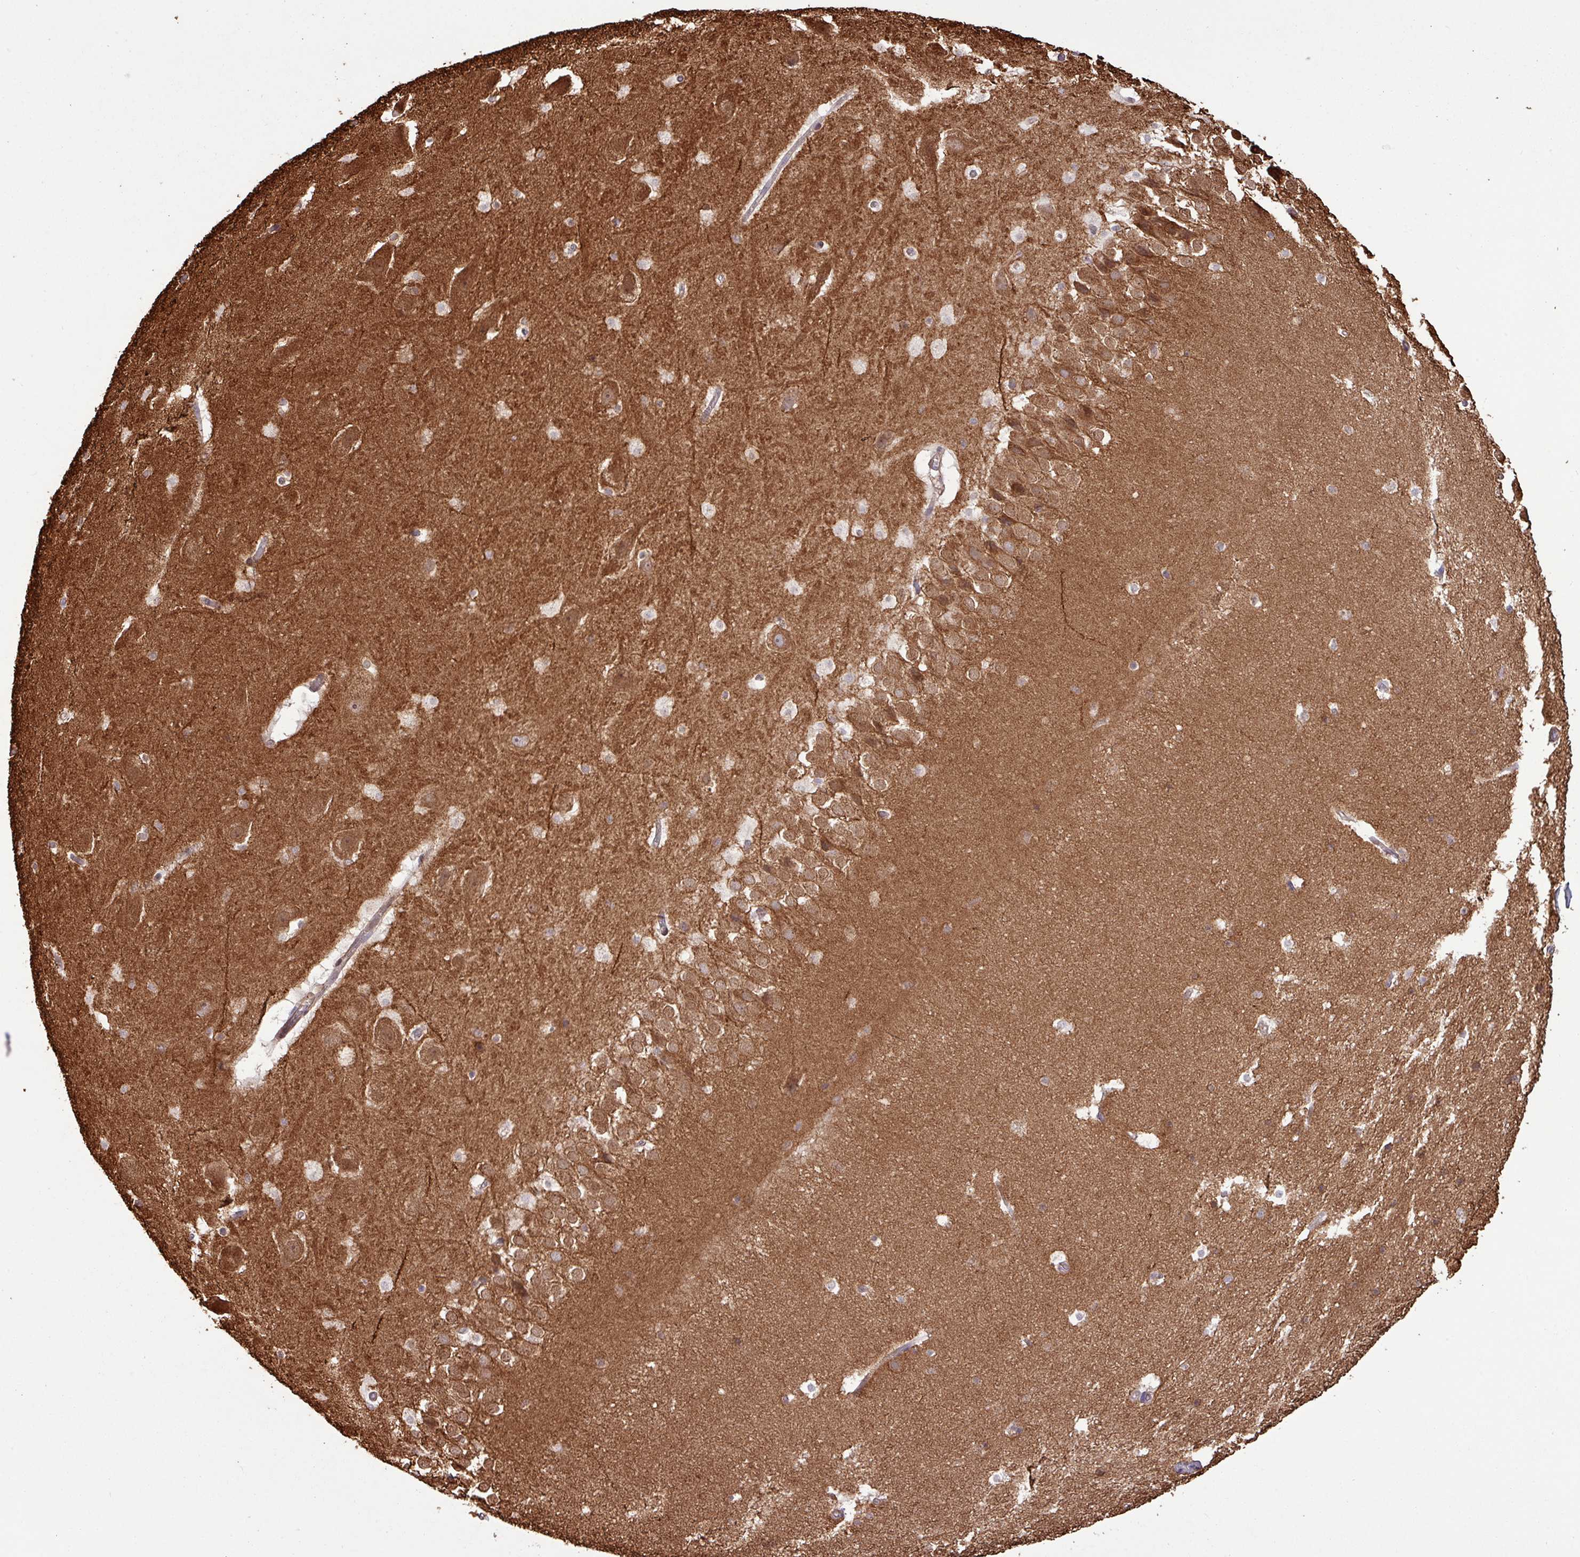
{"staining": {"intensity": "negative", "quantity": "none", "location": "none"}, "tissue": "hippocampus", "cell_type": "Glial cells", "image_type": "normal", "snomed": [{"axis": "morphology", "description": "Normal tissue, NOS"}, {"axis": "topography", "description": "Hippocampus"}], "caption": "Image shows no protein staining in glial cells of benign hippocampus.", "gene": "ZNF300", "patient": {"sex": "male", "age": 37}}